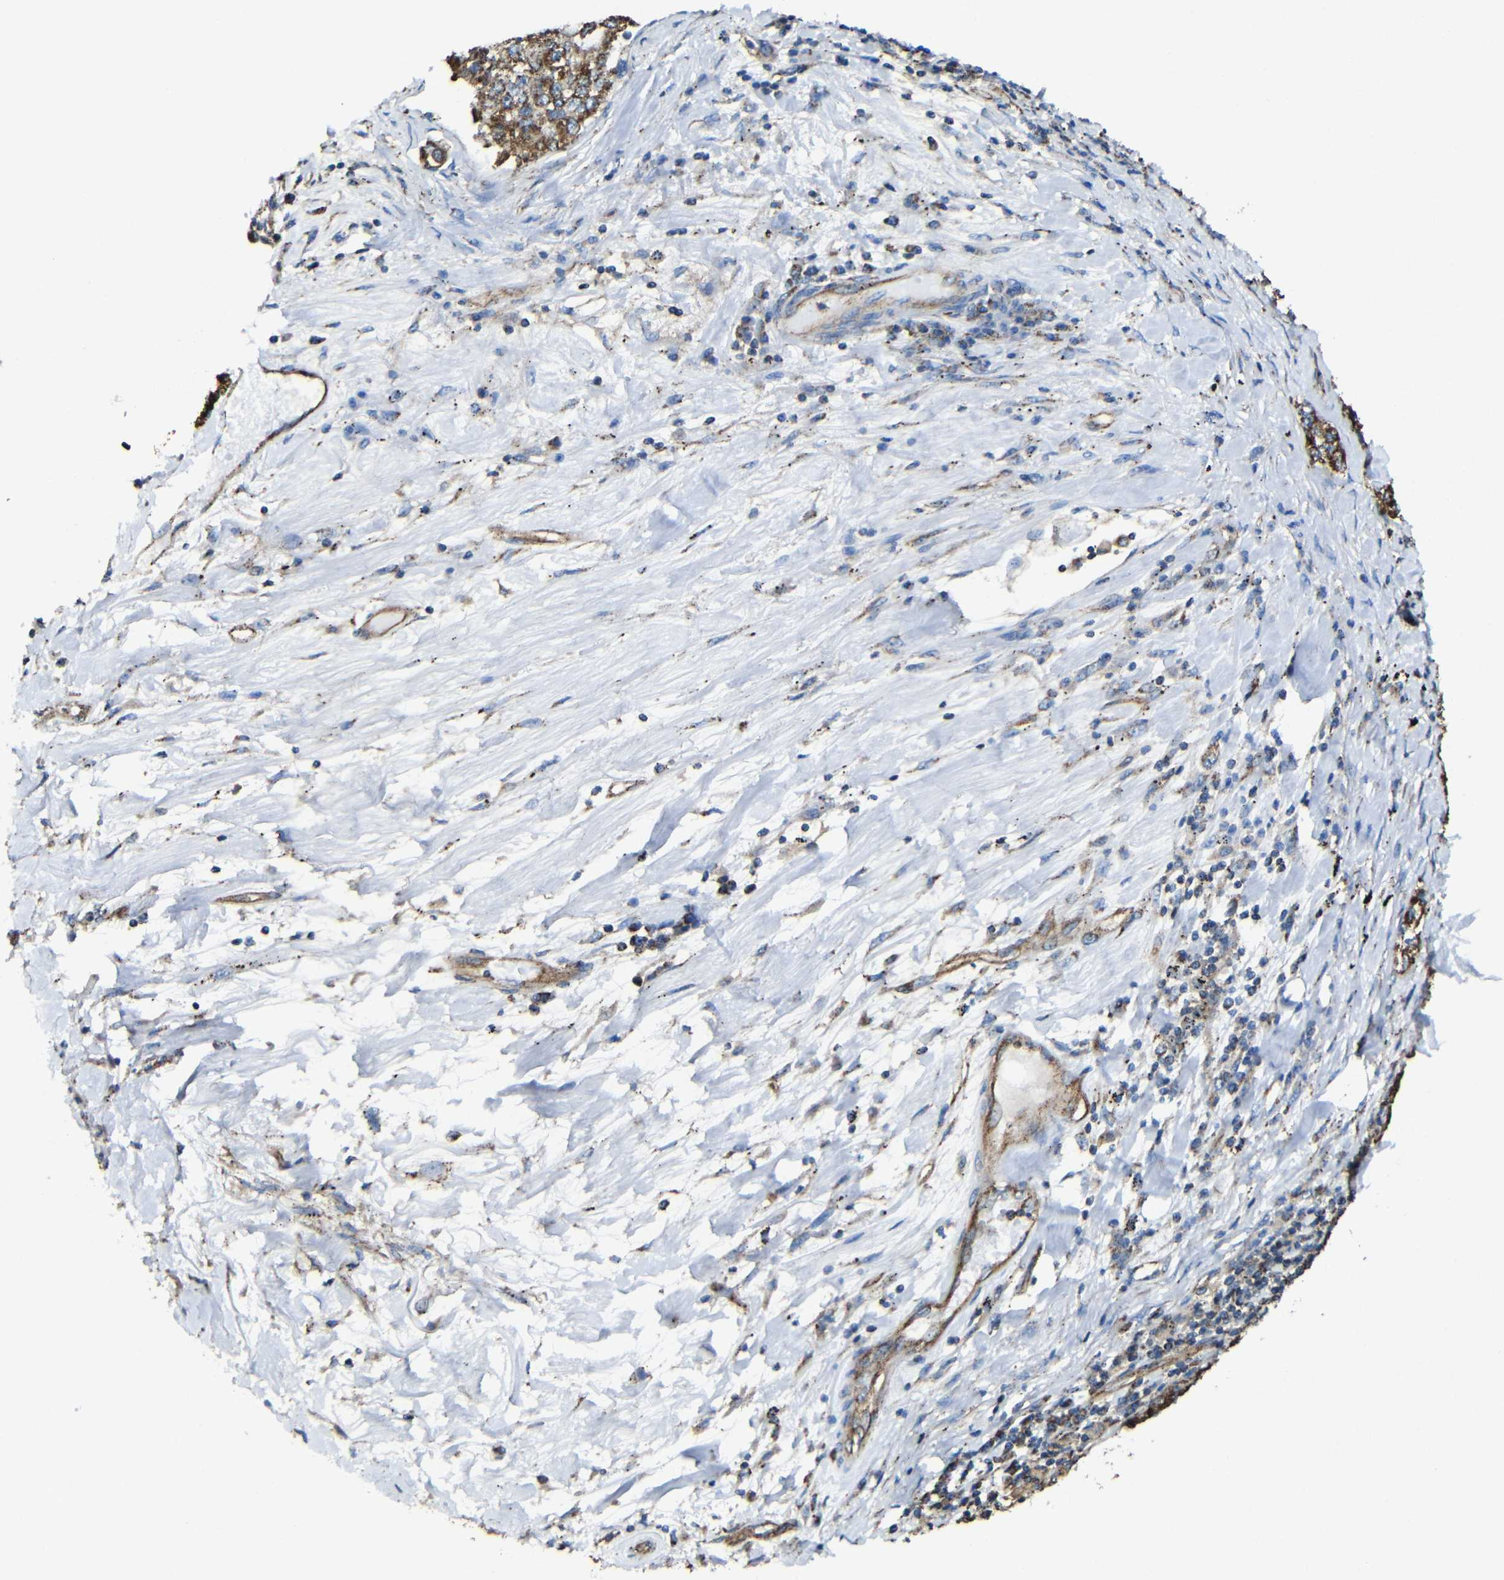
{"staining": {"intensity": "strong", "quantity": ">75%", "location": "cytoplasmic/membranous"}, "tissue": "lung cancer", "cell_type": "Tumor cells", "image_type": "cancer", "snomed": [{"axis": "morphology", "description": "Adenocarcinoma, NOS"}, {"axis": "topography", "description": "Lung"}], "caption": "A high-resolution image shows IHC staining of lung cancer, which demonstrates strong cytoplasmic/membranous staining in about >75% of tumor cells.", "gene": "INTS6L", "patient": {"sex": "male", "age": 49}}